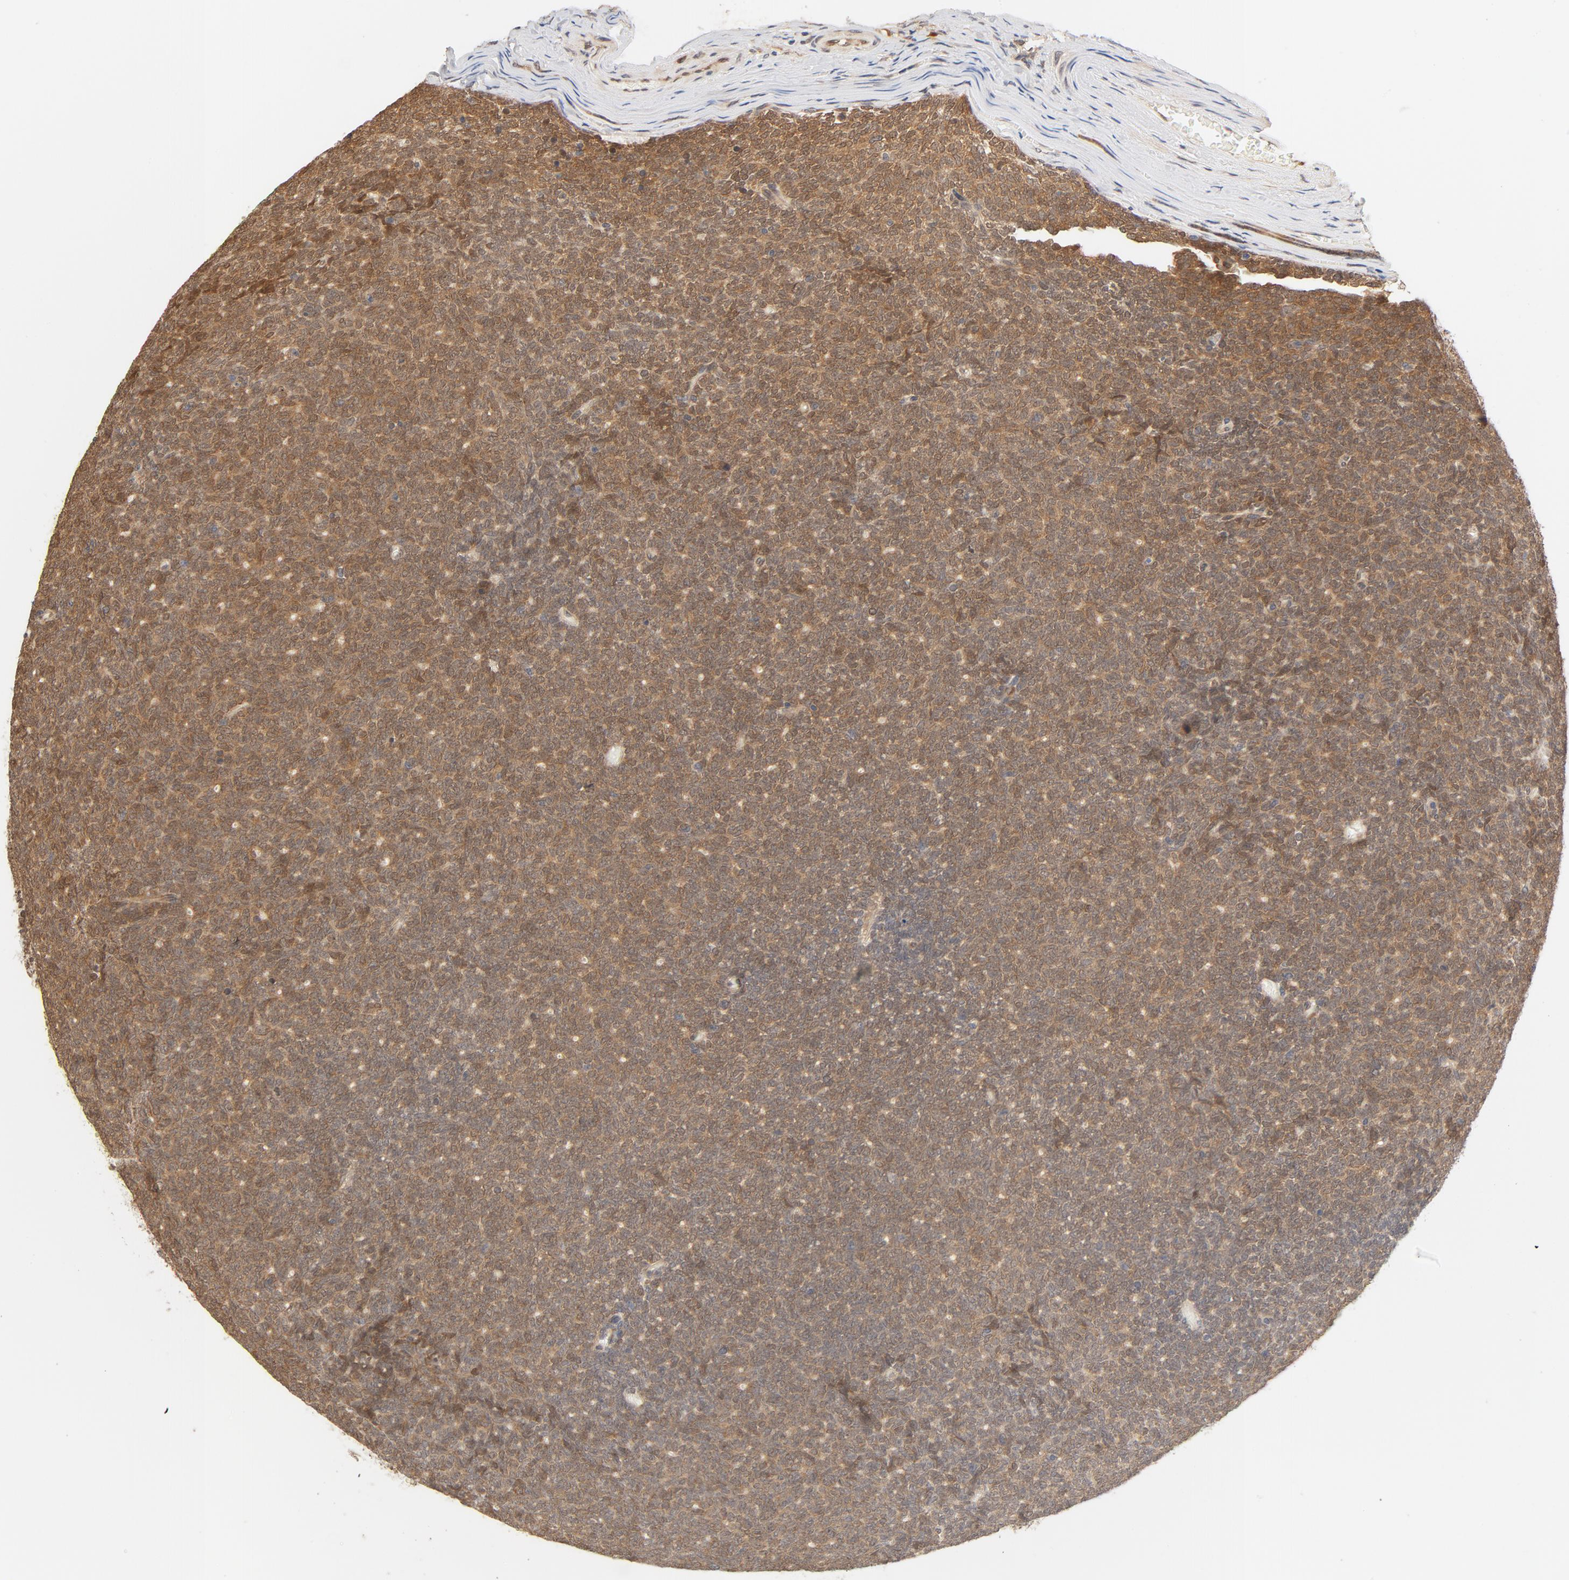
{"staining": {"intensity": "strong", "quantity": ">75%", "location": "cytoplasmic/membranous,nuclear"}, "tissue": "renal cancer", "cell_type": "Tumor cells", "image_type": "cancer", "snomed": [{"axis": "morphology", "description": "Neoplasm, malignant, NOS"}, {"axis": "topography", "description": "Kidney"}], "caption": "Human renal neoplasm (malignant) stained for a protein (brown) reveals strong cytoplasmic/membranous and nuclear positive expression in about >75% of tumor cells.", "gene": "EIF4E", "patient": {"sex": "male", "age": 28}}